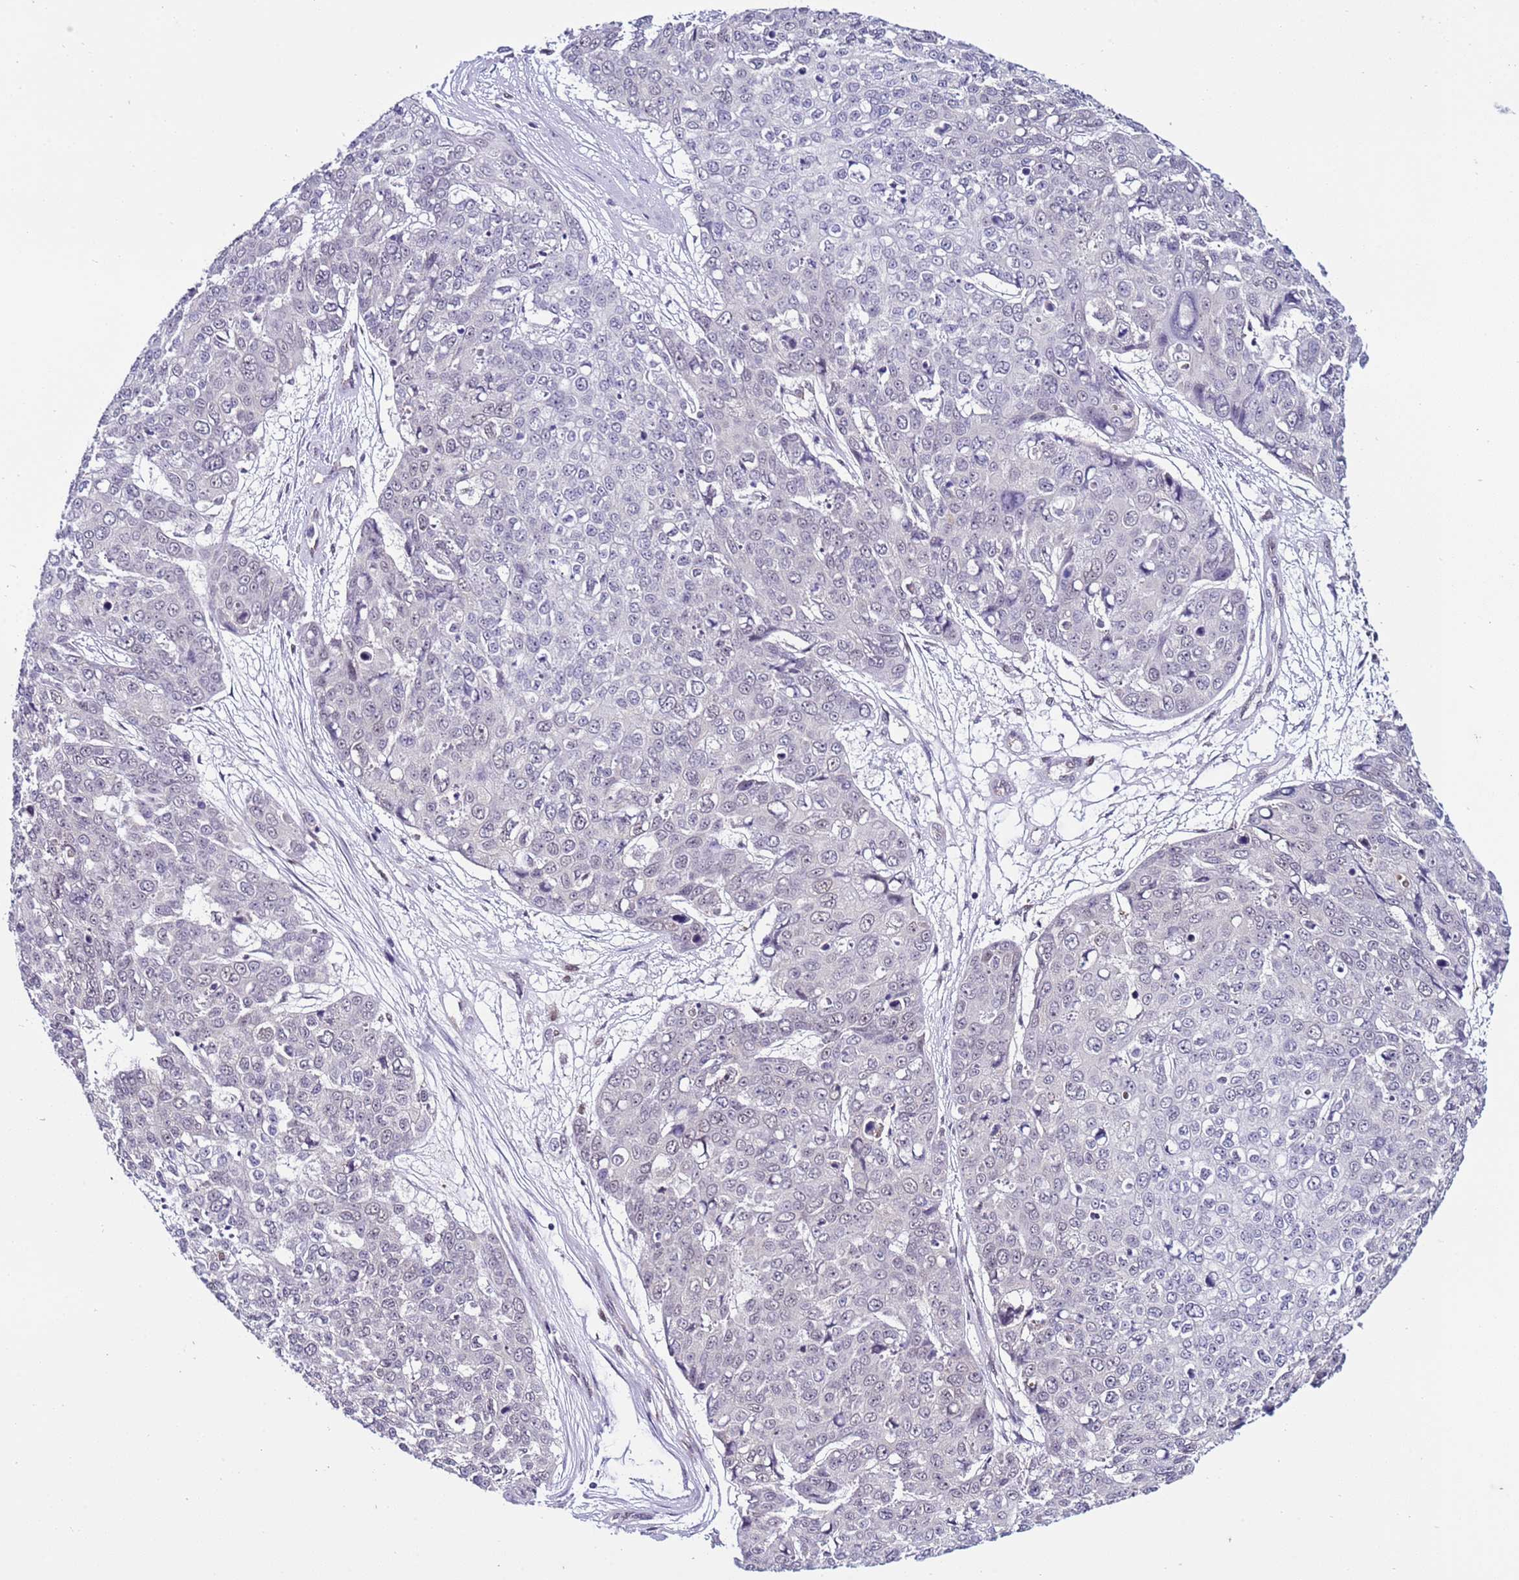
{"staining": {"intensity": "negative", "quantity": "none", "location": "none"}, "tissue": "skin cancer", "cell_type": "Tumor cells", "image_type": "cancer", "snomed": [{"axis": "morphology", "description": "Squamous cell carcinoma, NOS"}, {"axis": "topography", "description": "Skin"}], "caption": "The image displays no staining of tumor cells in skin cancer.", "gene": "PRPF6", "patient": {"sex": "male", "age": 71}}